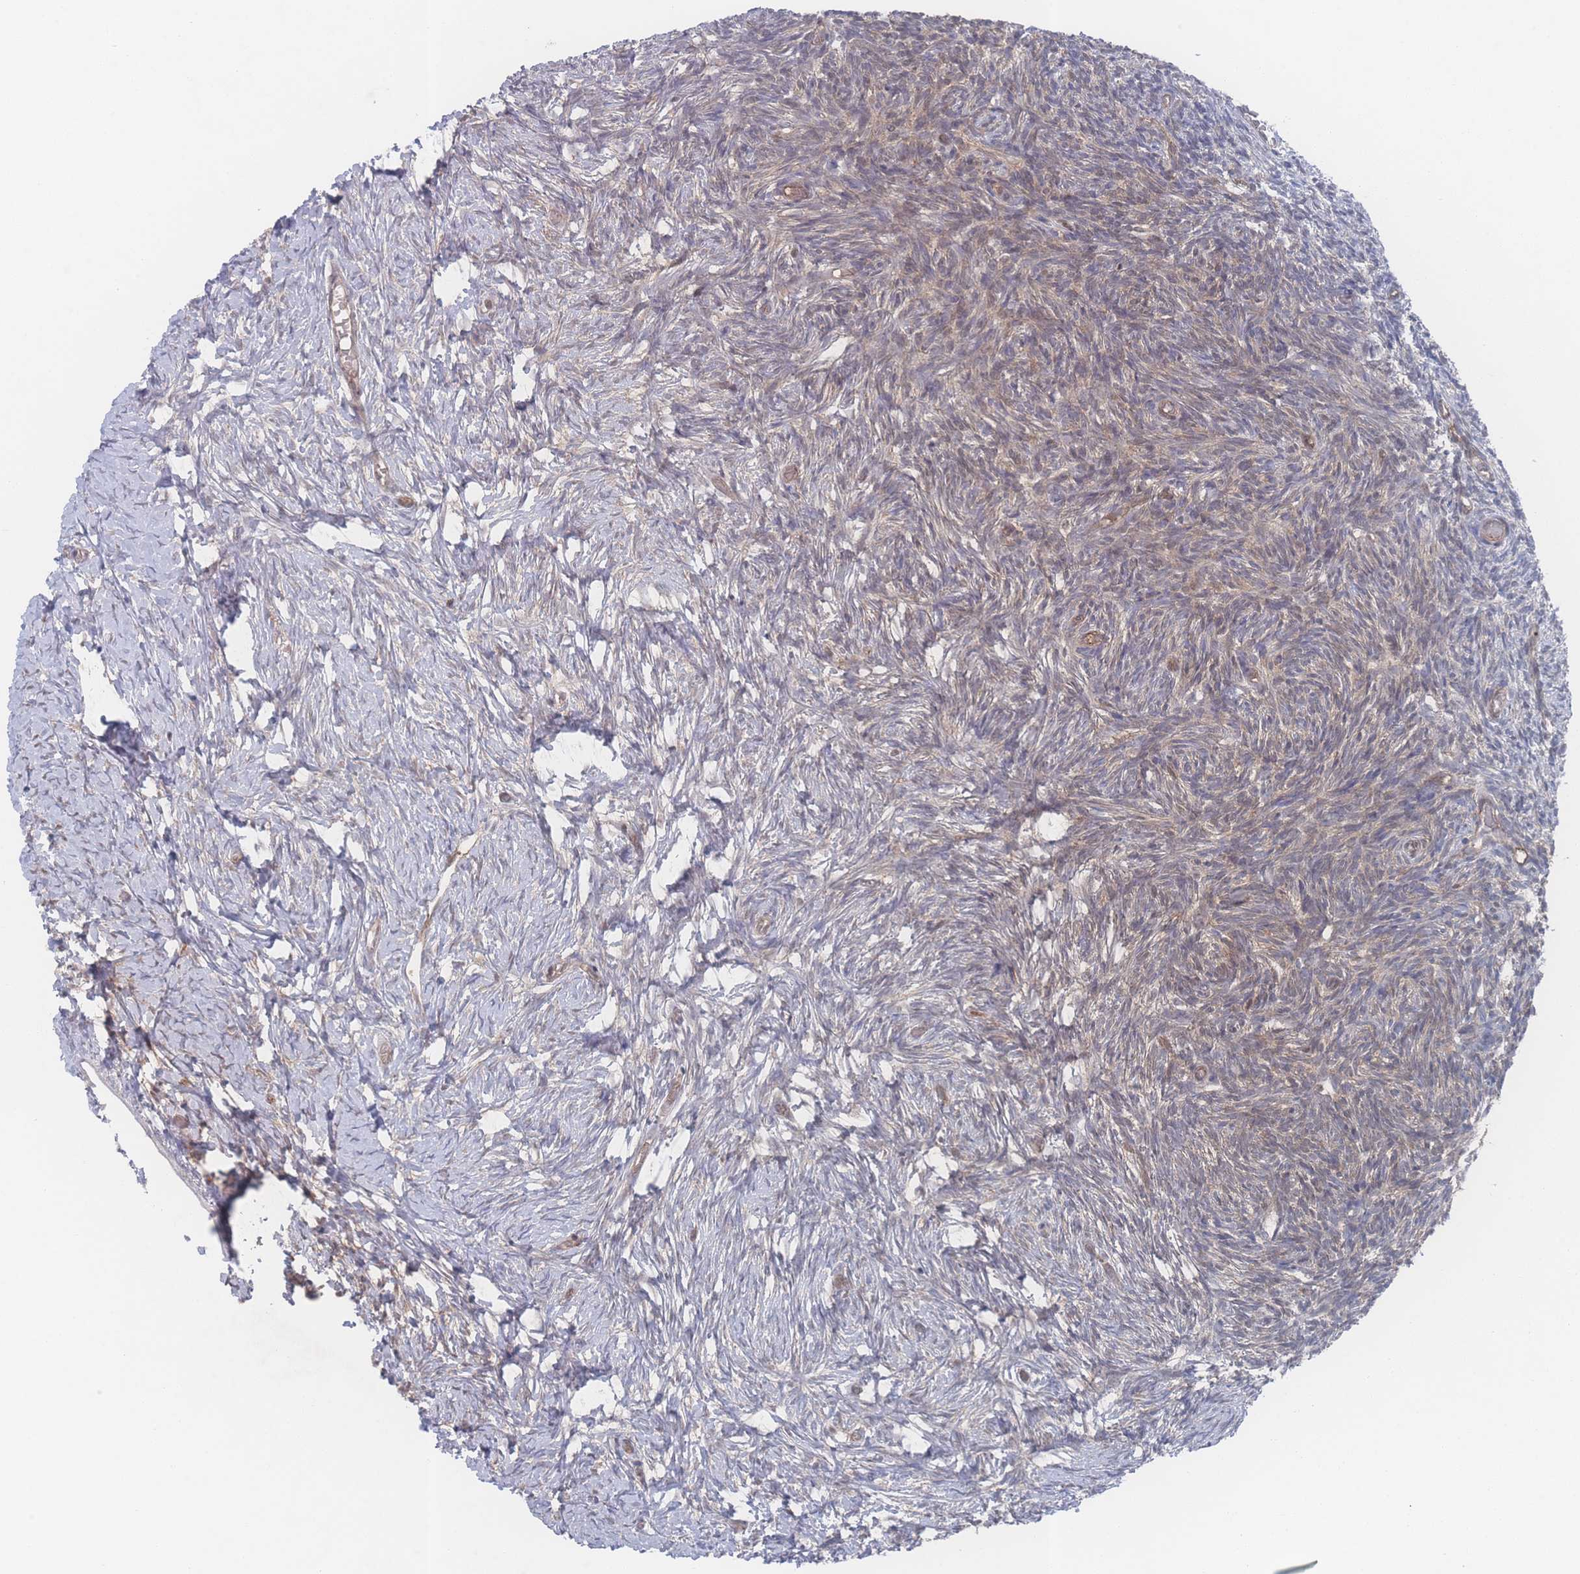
{"staining": {"intensity": "negative", "quantity": "none", "location": "none"}, "tissue": "ovary", "cell_type": "Ovarian stroma cells", "image_type": "normal", "snomed": [{"axis": "morphology", "description": "Normal tissue, NOS"}, {"axis": "topography", "description": "Ovary"}], "caption": "Immunohistochemistry (IHC) of benign human ovary displays no positivity in ovarian stroma cells.", "gene": "PSMA1", "patient": {"sex": "female", "age": 39}}